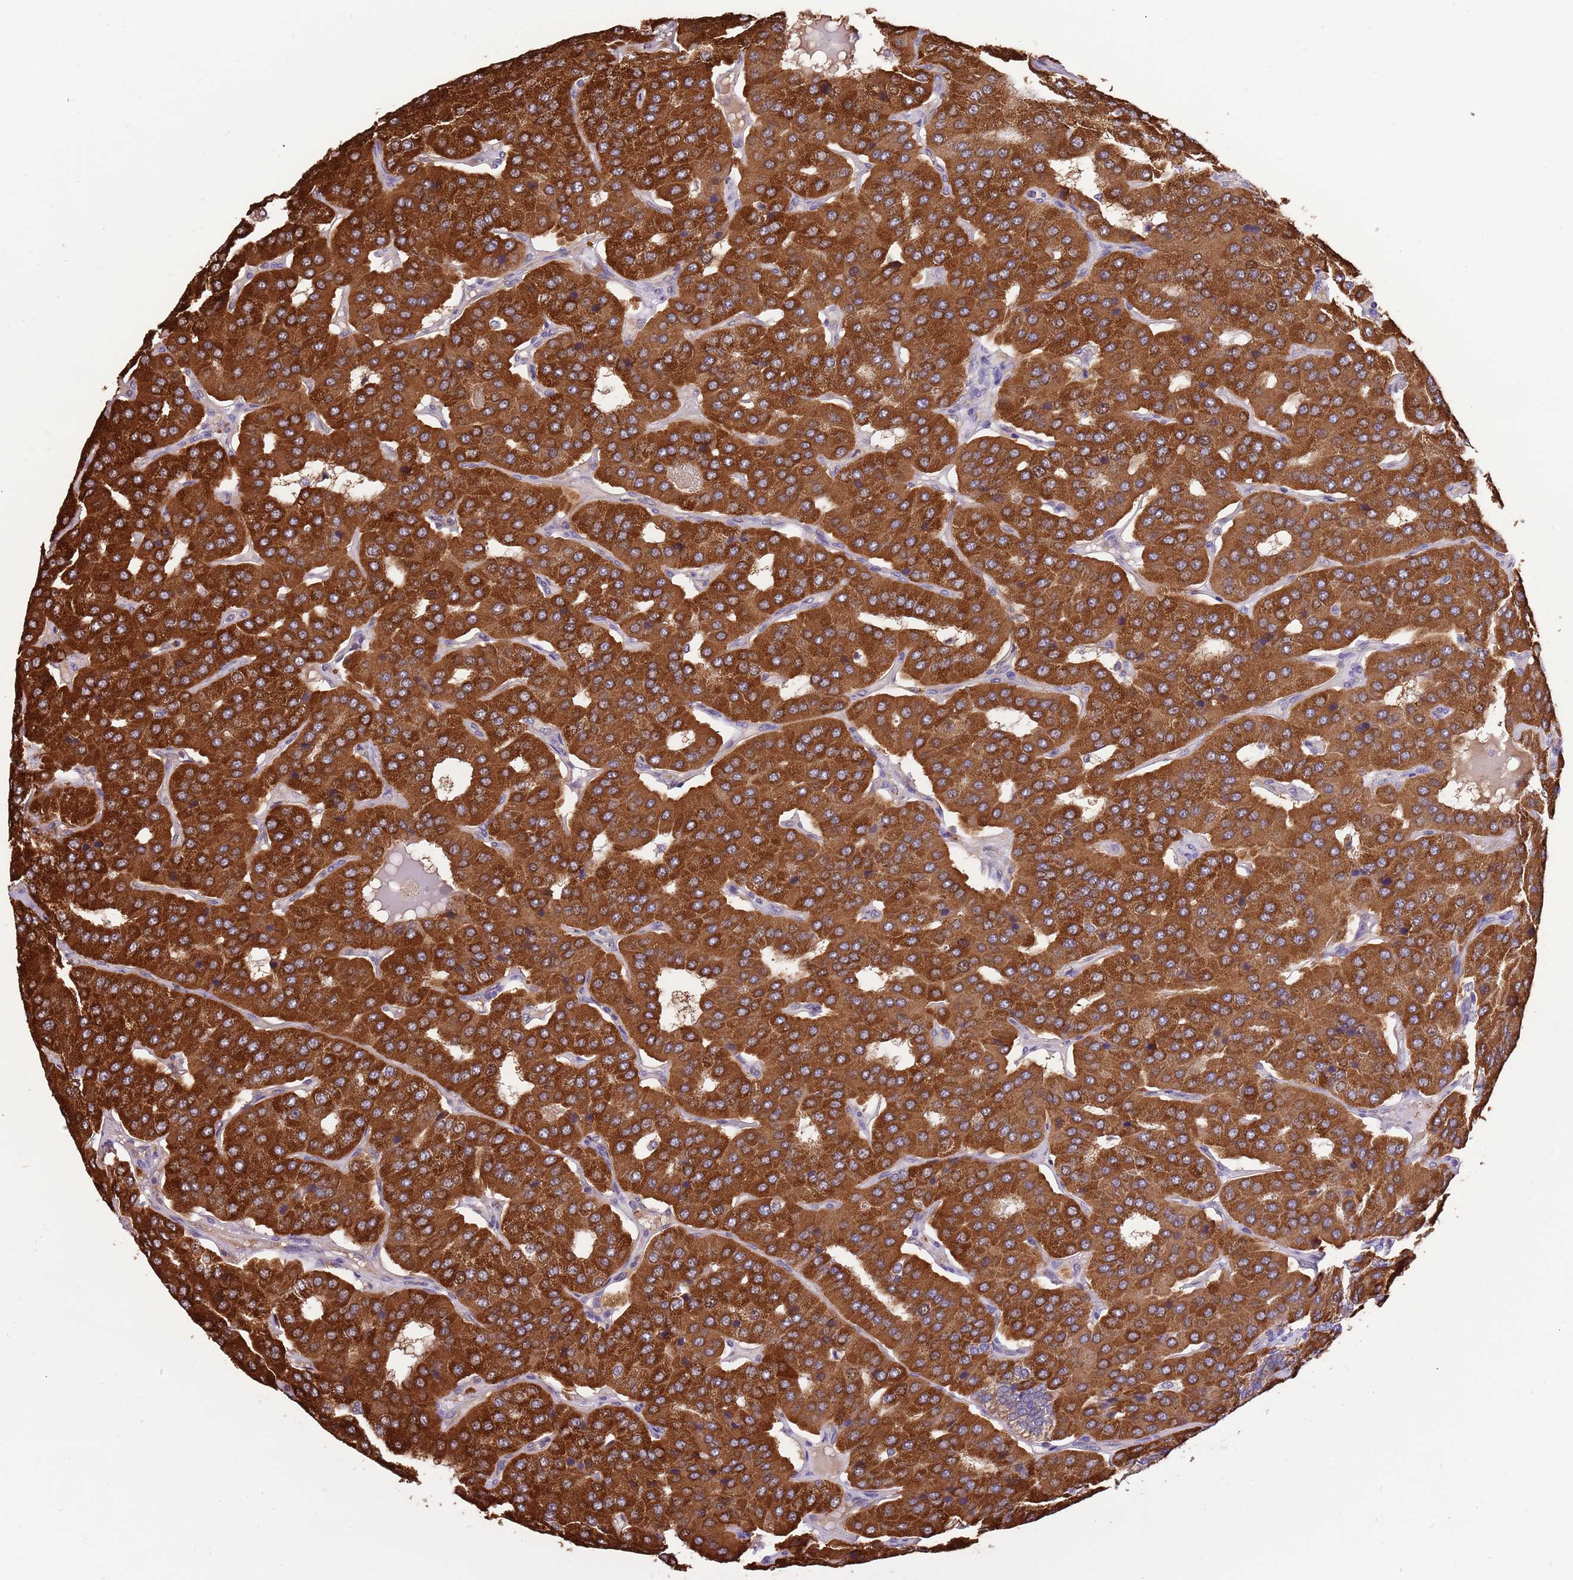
{"staining": {"intensity": "strong", "quantity": ">75%", "location": "cytoplasmic/membranous"}, "tissue": "parathyroid gland", "cell_type": "Glandular cells", "image_type": "normal", "snomed": [{"axis": "morphology", "description": "Normal tissue, NOS"}, {"axis": "morphology", "description": "Adenoma, NOS"}, {"axis": "topography", "description": "Parathyroid gland"}], "caption": "Protein staining demonstrates strong cytoplasmic/membranous staining in approximately >75% of glandular cells in benign parathyroid gland.", "gene": "COX17", "patient": {"sex": "female", "age": 86}}